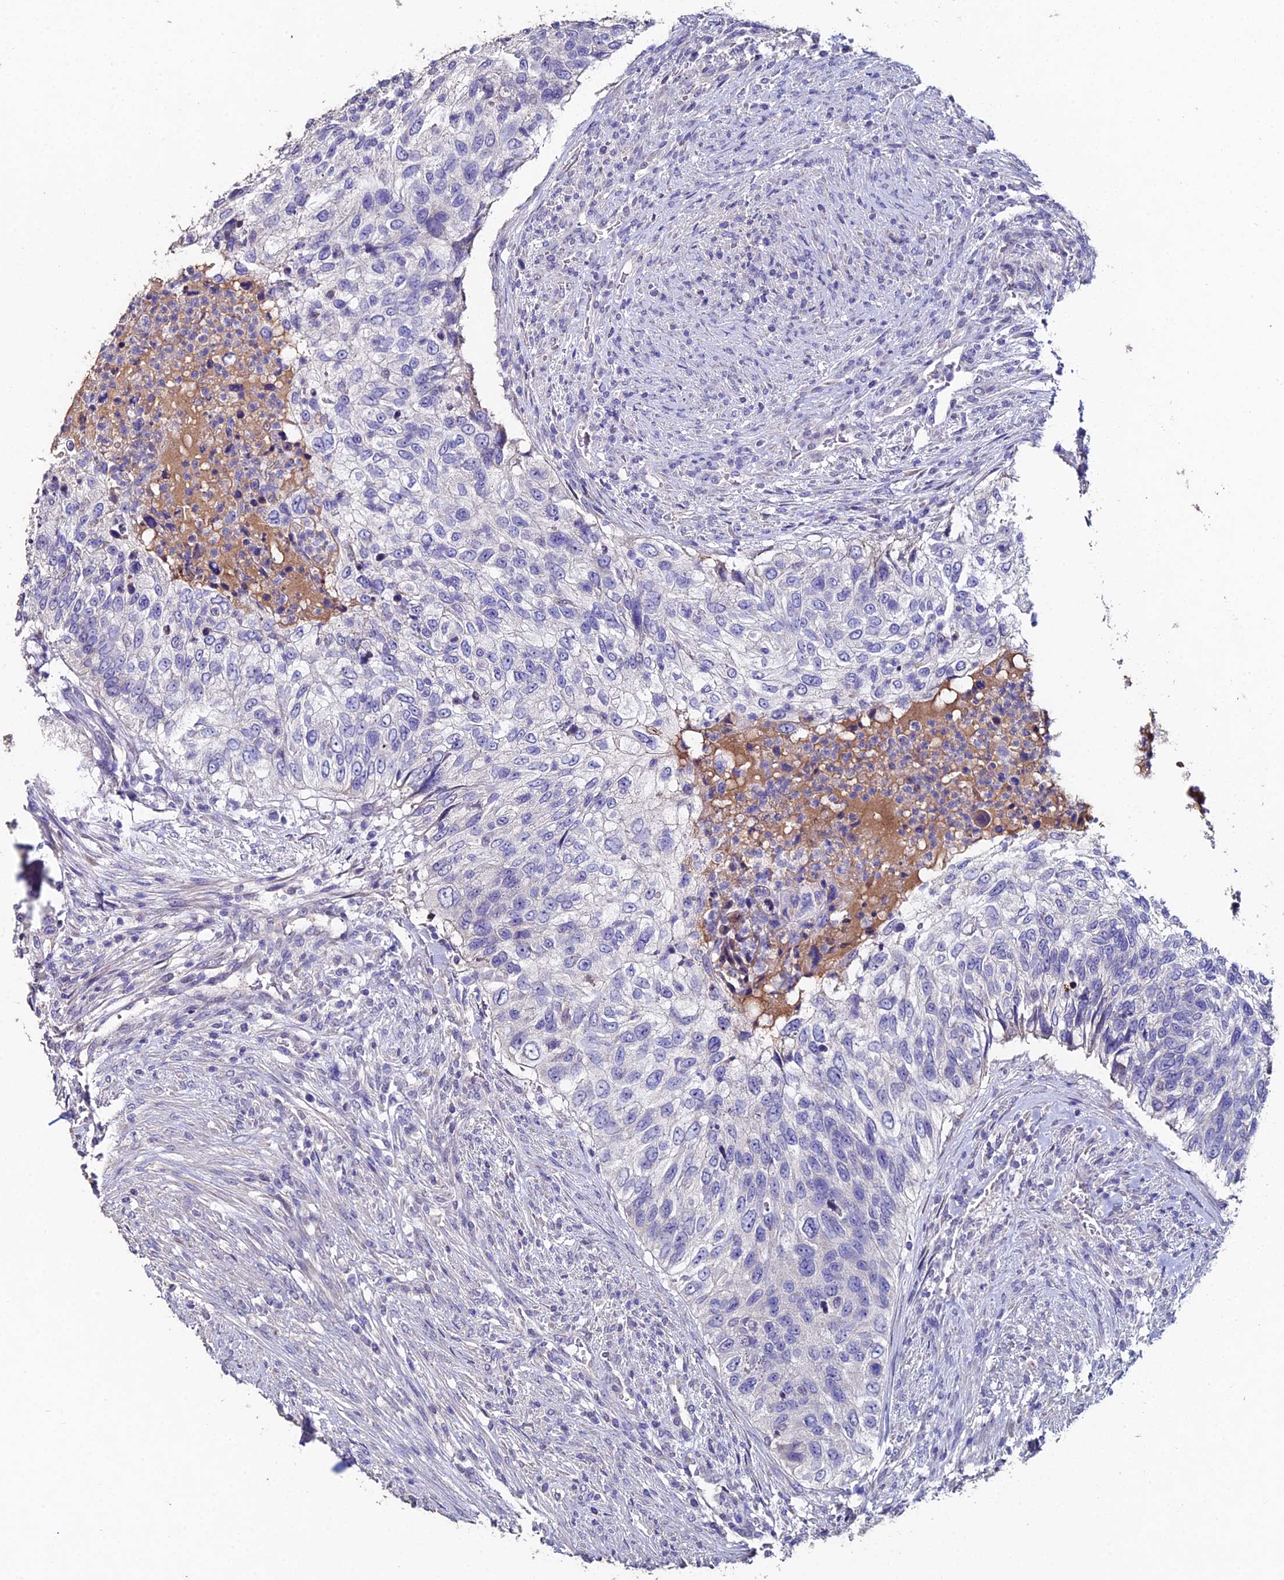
{"staining": {"intensity": "negative", "quantity": "none", "location": "none"}, "tissue": "urothelial cancer", "cell_type": "Tumor cells", "image_type": "cancer", "snomed": [{"axis": "morphology", "description": "Urothelial carcinoma, High grade"}, {"axis": "topography", "description": "Urinary bladder"}], "caption": "Human urothelial cancer stained for a protein using immunohistochemistry (IHC) shows no positivity in tumor cells.", "gene": "ESRRG", "patient": {"sex": "female", "age": 60}}